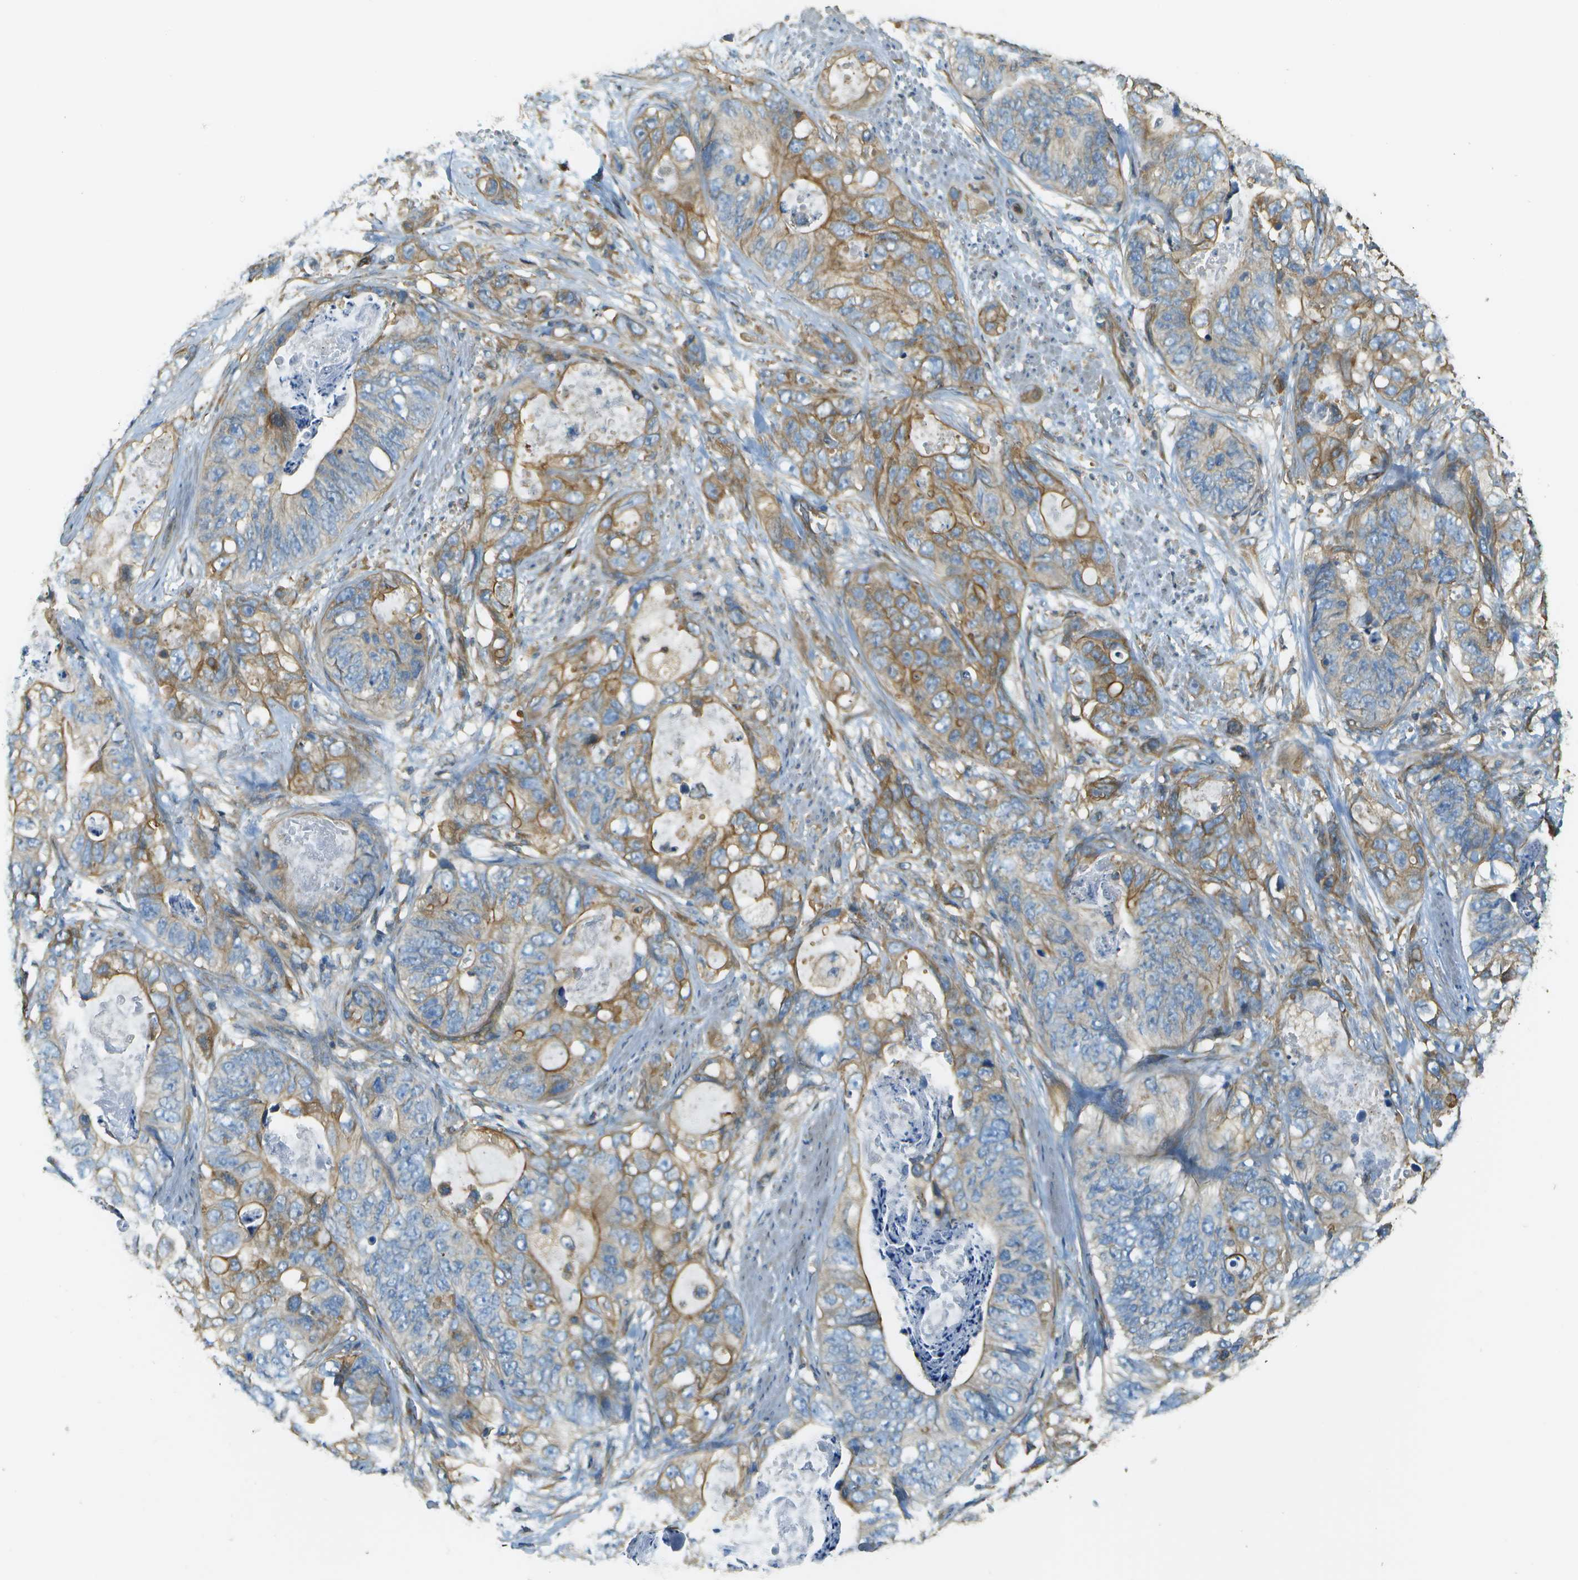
{"staining": {"intensity": "moderate", "quantity": "25%-75%", "location": "cytoplasmic/membranous"}, "tissue": "stomach cancer", "cell_type": "Tumor cells", "image_type": "cancer", "snomed": [{"axis": "morphology", "description": "Adenocarcinoma, NOS"}, {"axis": "topography", "description": "Stomach"}], "caption": "An IHC histopathology image of tumor tissue is shown. Protein staining in brown labels moderate cytoplasmic/membranous positivity in adenocarcinoma (stomach) within tumor cells. (Brightfield microscopy of DAB IHC at high magnification).", "gene": "DNAJB11", "patient": {"sex": "female", "age": 89}}